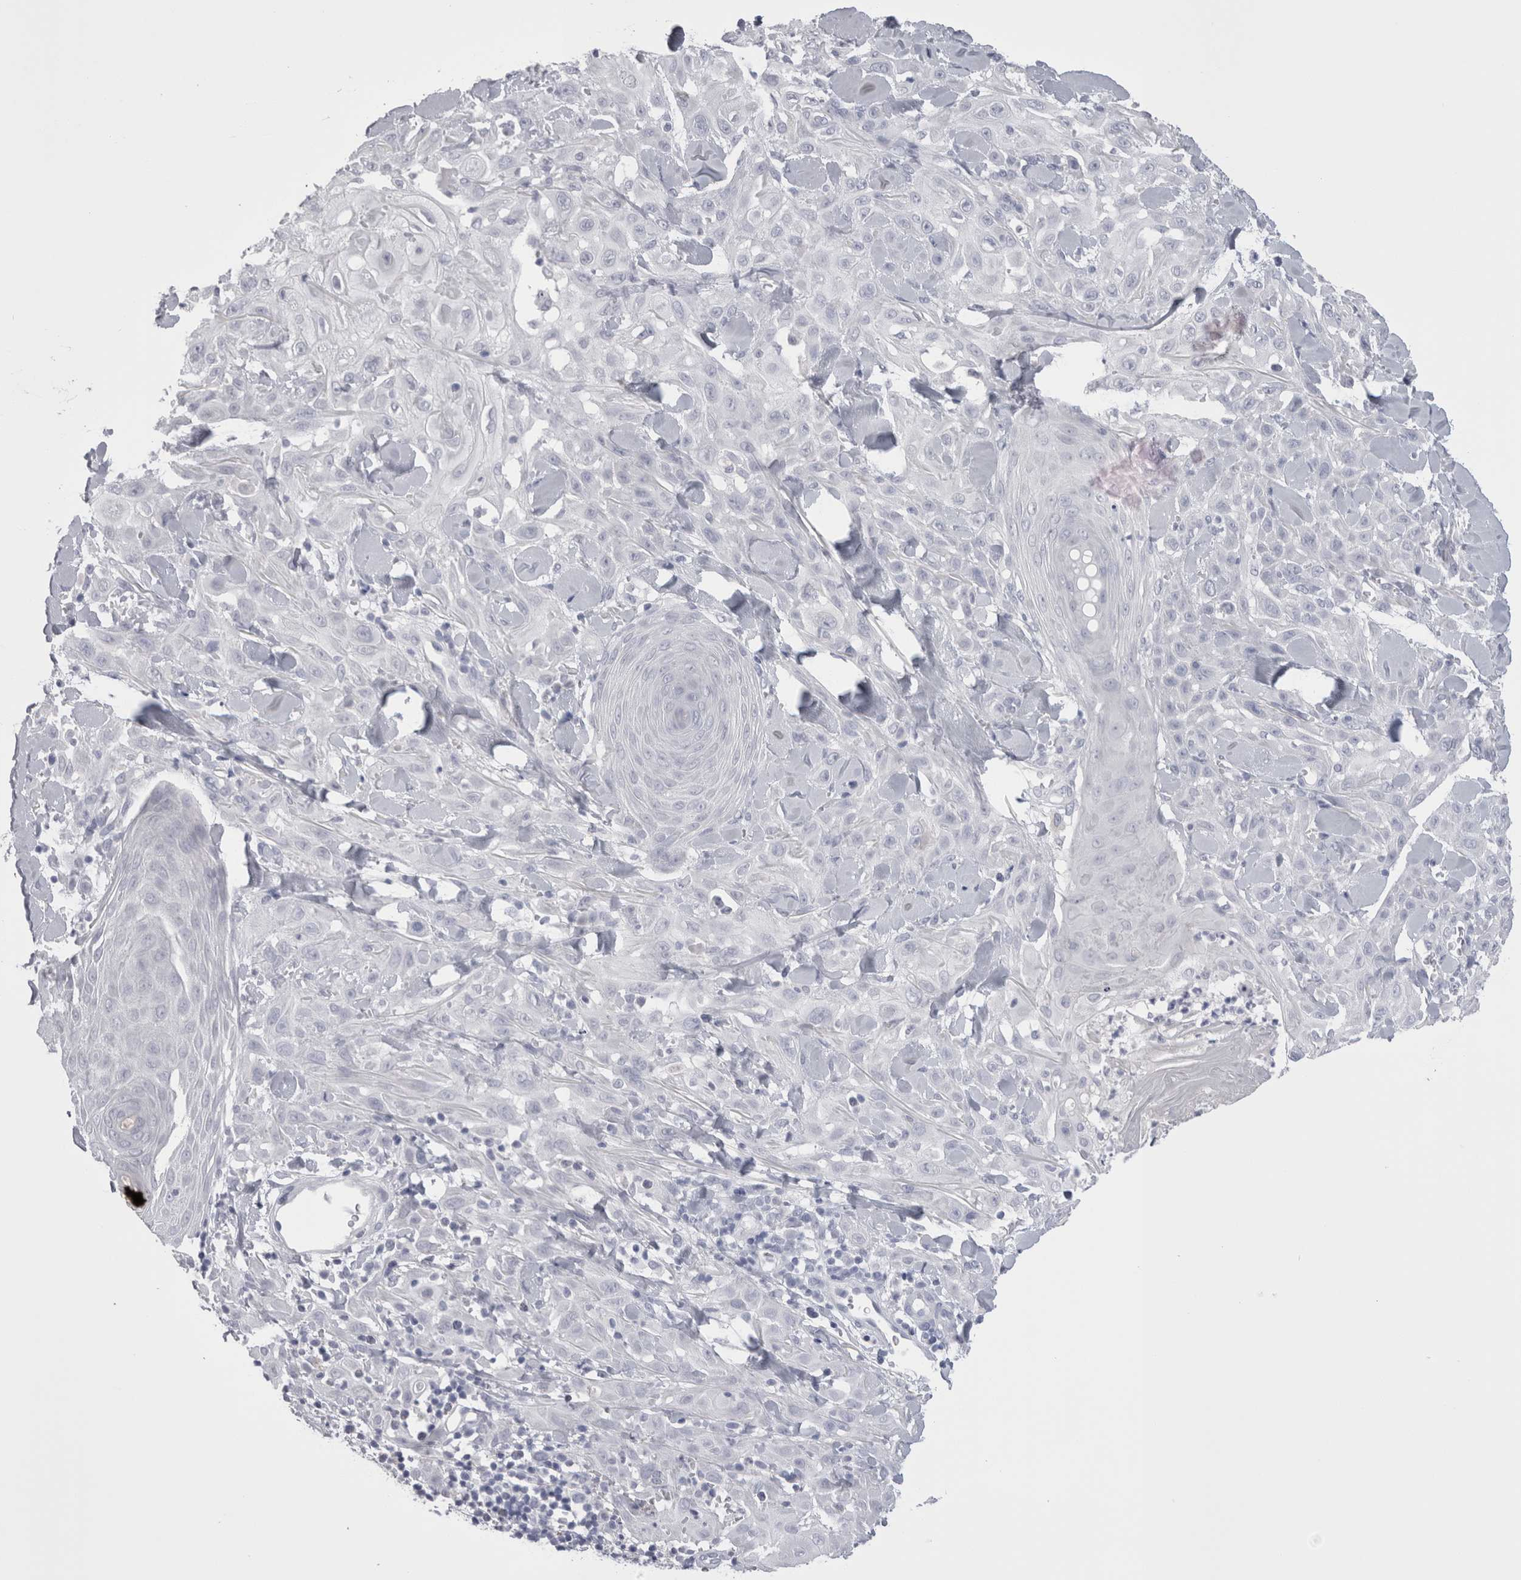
{"staining": {"intensity": "negative", "quantity": "none", "location": "none"}, "tissue": "skin cancer", "cell_type": "Tumor cells", "image_type": "cancer", "snomed": [{"axis": "morphology", "description": "Squamous cell carcinoma, NOS"}, {"axis": "topography", "description": "Skin"}], "caption": "This is an IHC histopathology image of human squamous cell carcinoma (skin). There is no positivity in tumor cells.", "gene": "SUCNR1", "patient": {"sex": "male", "age": 24}}